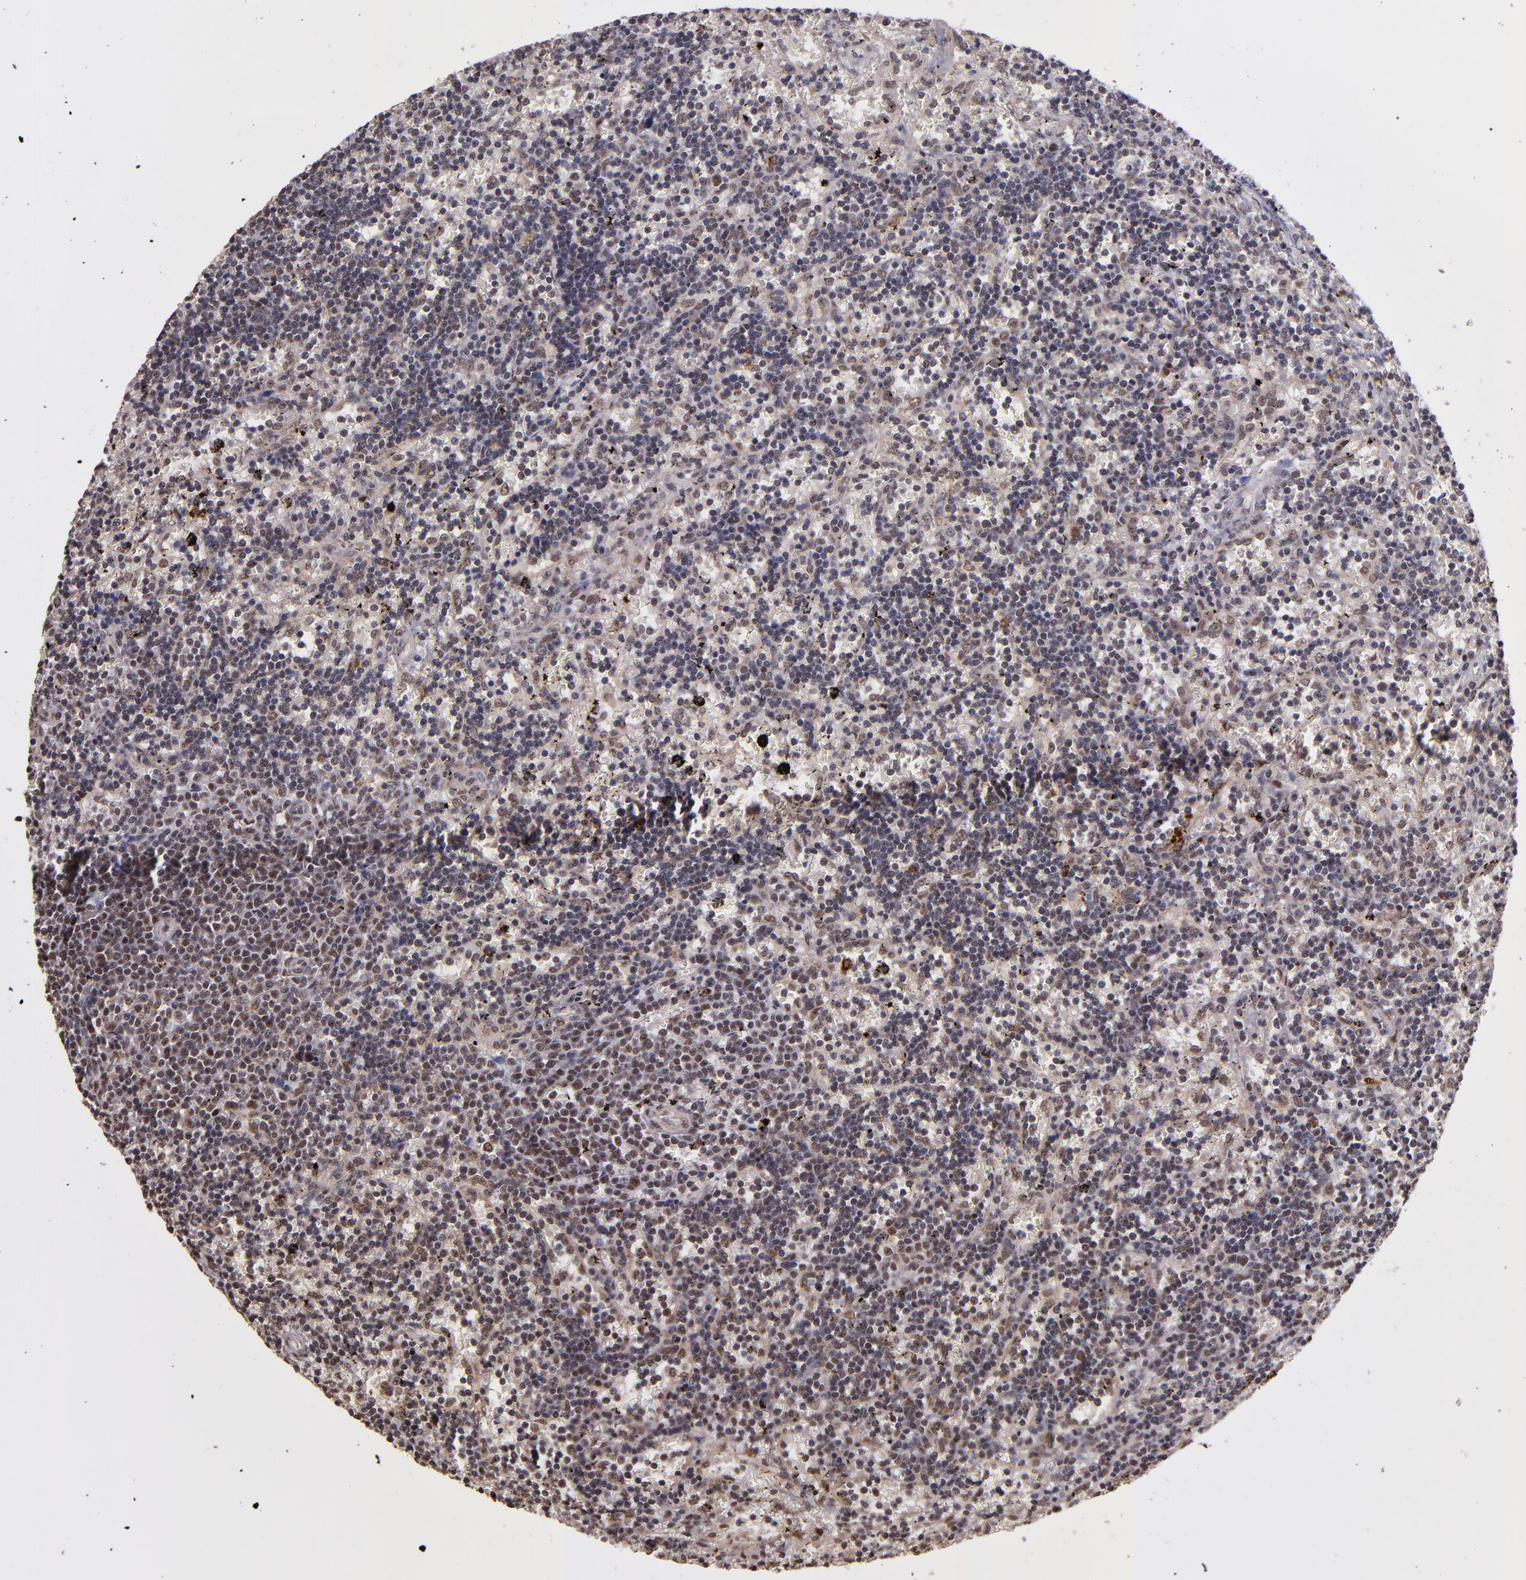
{"staining": {"intensity": "moderate", "quantity": "25%-75%", "location": "nuclear"}, "tissue": "lymphoma", "cell_type": "Tumor cells", "image_type": "cancer", "snomed": [{"axis": "morphology", "description": "Malignant lymphoma, non-Hodgkin's type, Low grade"}, {"axis": "topography", "description": "Spleen"}], "caption": "Protein positivity by IHC exhibits moderate nuclear staining in about 25%-75% of tumor cells in malignant lymphoma, non-Hodgkin's type (low-grade). The protein of interest is shown in brown color, while the nuclei are stained blue.", "gene": "CECR2", "patient": {"sex": "male", "age": 60}}